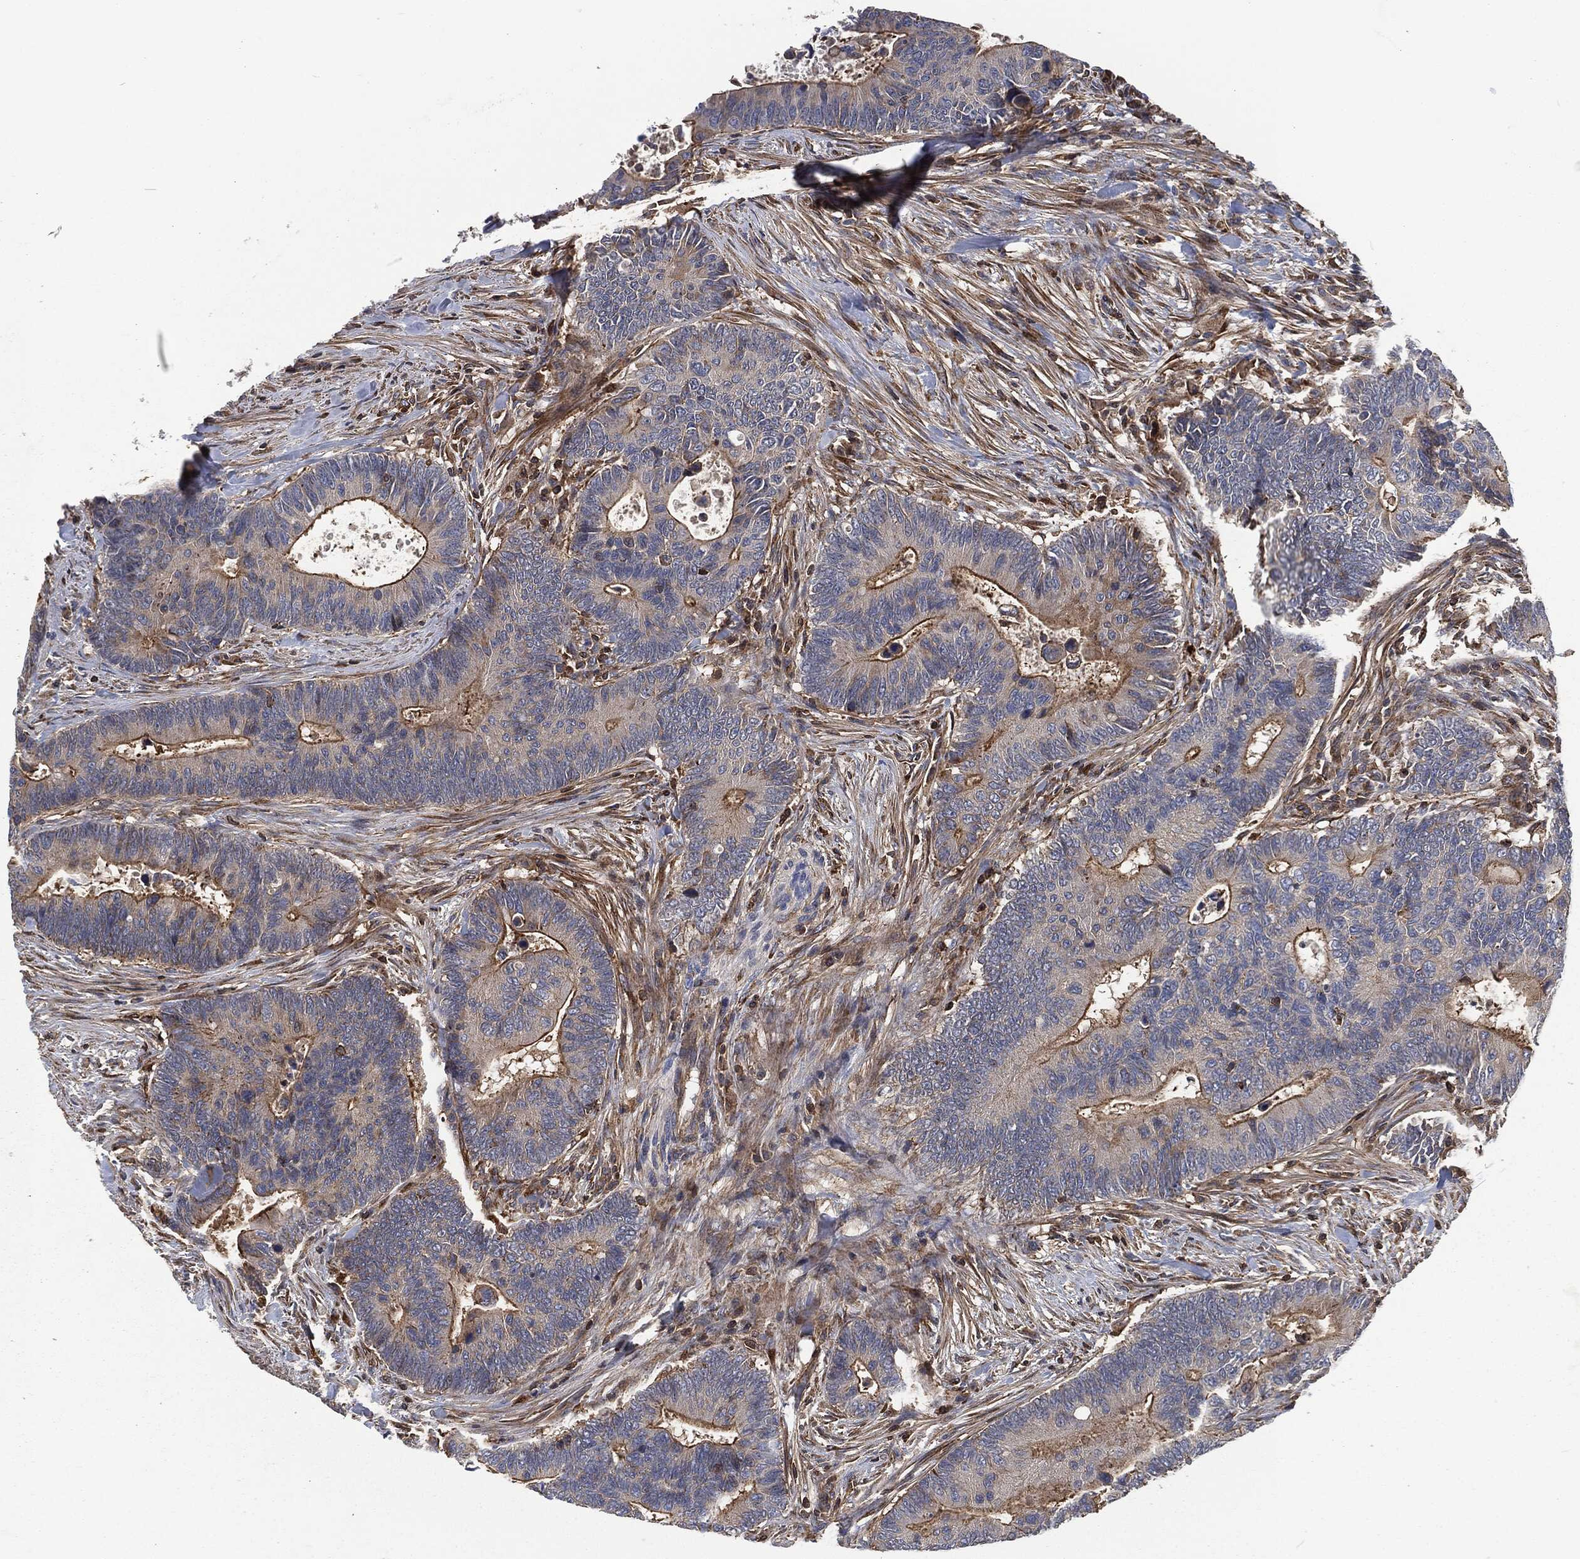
{"staining": {"intensity": "strong", "quantity": "<25%", "location": "cytoplasmic/membranous"}, "tissue": "colorectal cancer", "cell_type": "Tumor cells", "image_type": "cancer", "snomed": [{"axis": "morphology", "description": "Adenocarcinoma, NOS"}, {"axis": "topography", "description": "Colon"}], "caption": "Strong cytoplasmic/membranous staining for a protein is appreciated in approximately <25% of tumor cells of colorectal cancer using immunohistochemistry.", "gene": "LGALS9", "patient": {"sex": "male", "age": 75}}